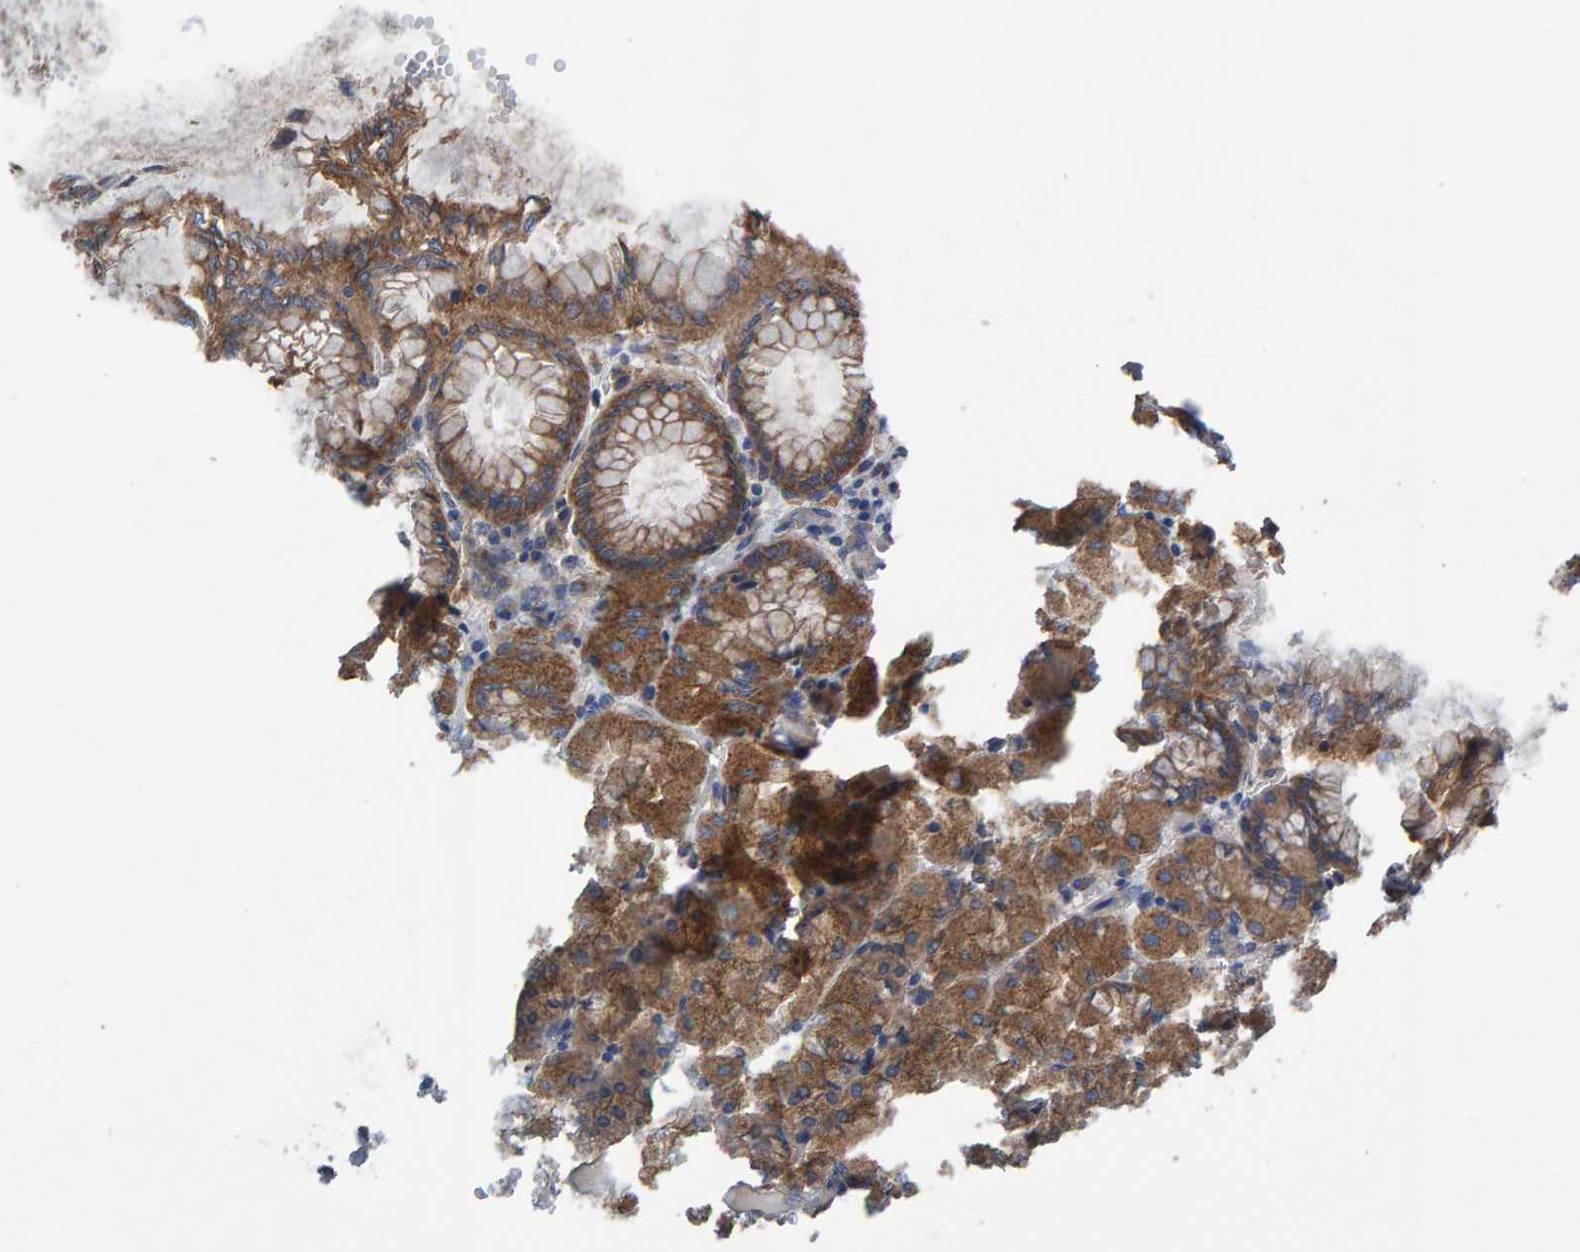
{"staining": {"intensity": "moderate", "quantity": ">75%", "location": "cytoplasmic/membranous"}, "tissue": "stomach", "cell_type": "Glandular cells", "image_type": "normal", "snomed": [{"axis": "morphology", "description": "Normal tissue, NOS"}, {"axis": "topography", "description": "Stomach, upper"}], "caption": "Moderate cytoplasmic/membranous staining for a protein is seen in approximately >75% of glandular cells of normal stomach using immunohistochemistry (IHC).", "gene": "MKLN1", "patient": {"sex": "female", "age": 56}}